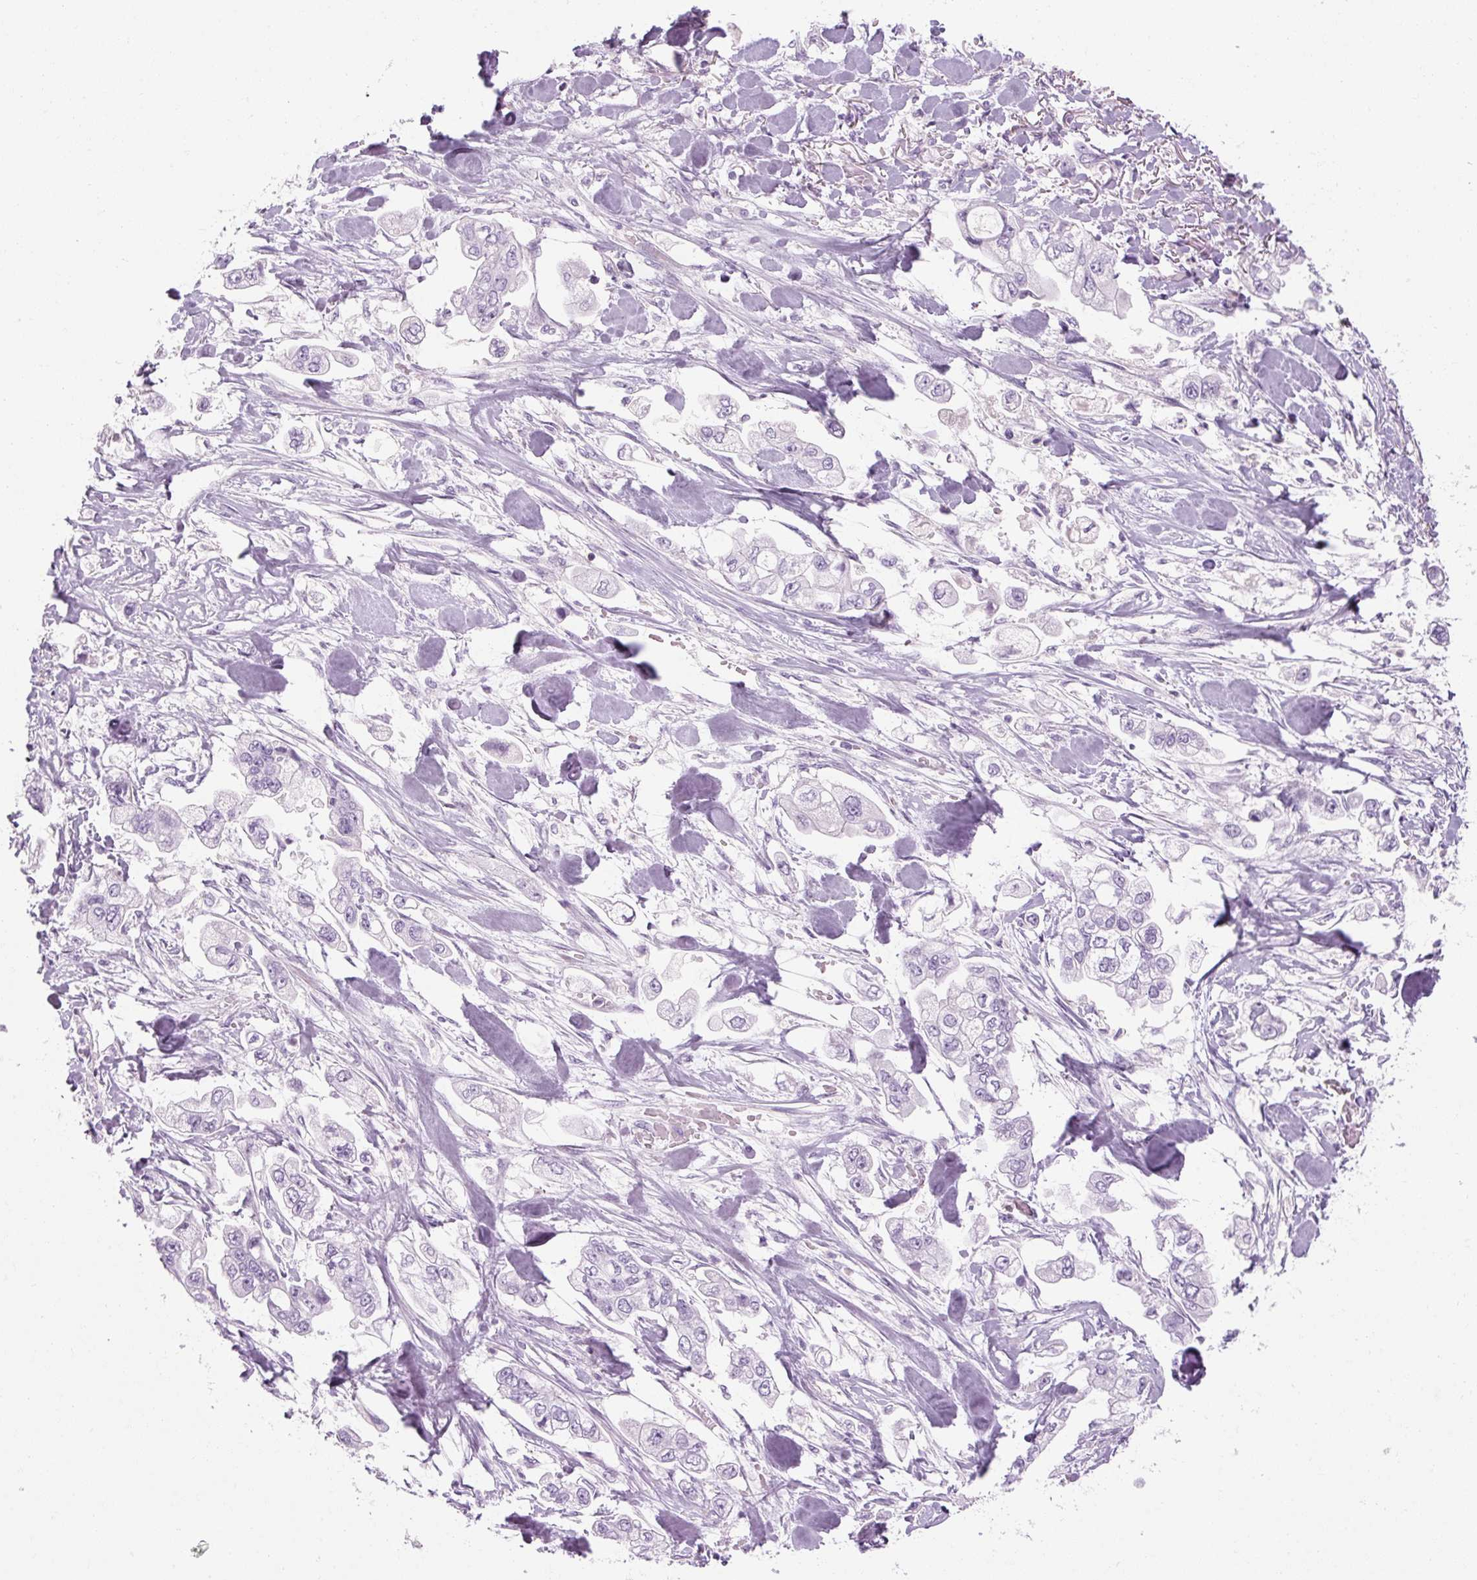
{"staining": {"intensity": "negative", "quantity": "none", "location": "none"}, "tissue": "stomach cancer", "cell_type": "Tumor cells", "image_type": "cancer", "snomed": [{"axis": "morphology", "description": "Adenocarcinoma, NOS"}, {"axis": "topography", "description": "Stomach"}], "caption": "A photomicrograph of human stomach adenocarcinoma is negative for staining in tumor cells.", "gene": "TIGD2", "patient": {"sex": "male", "age": 62}}